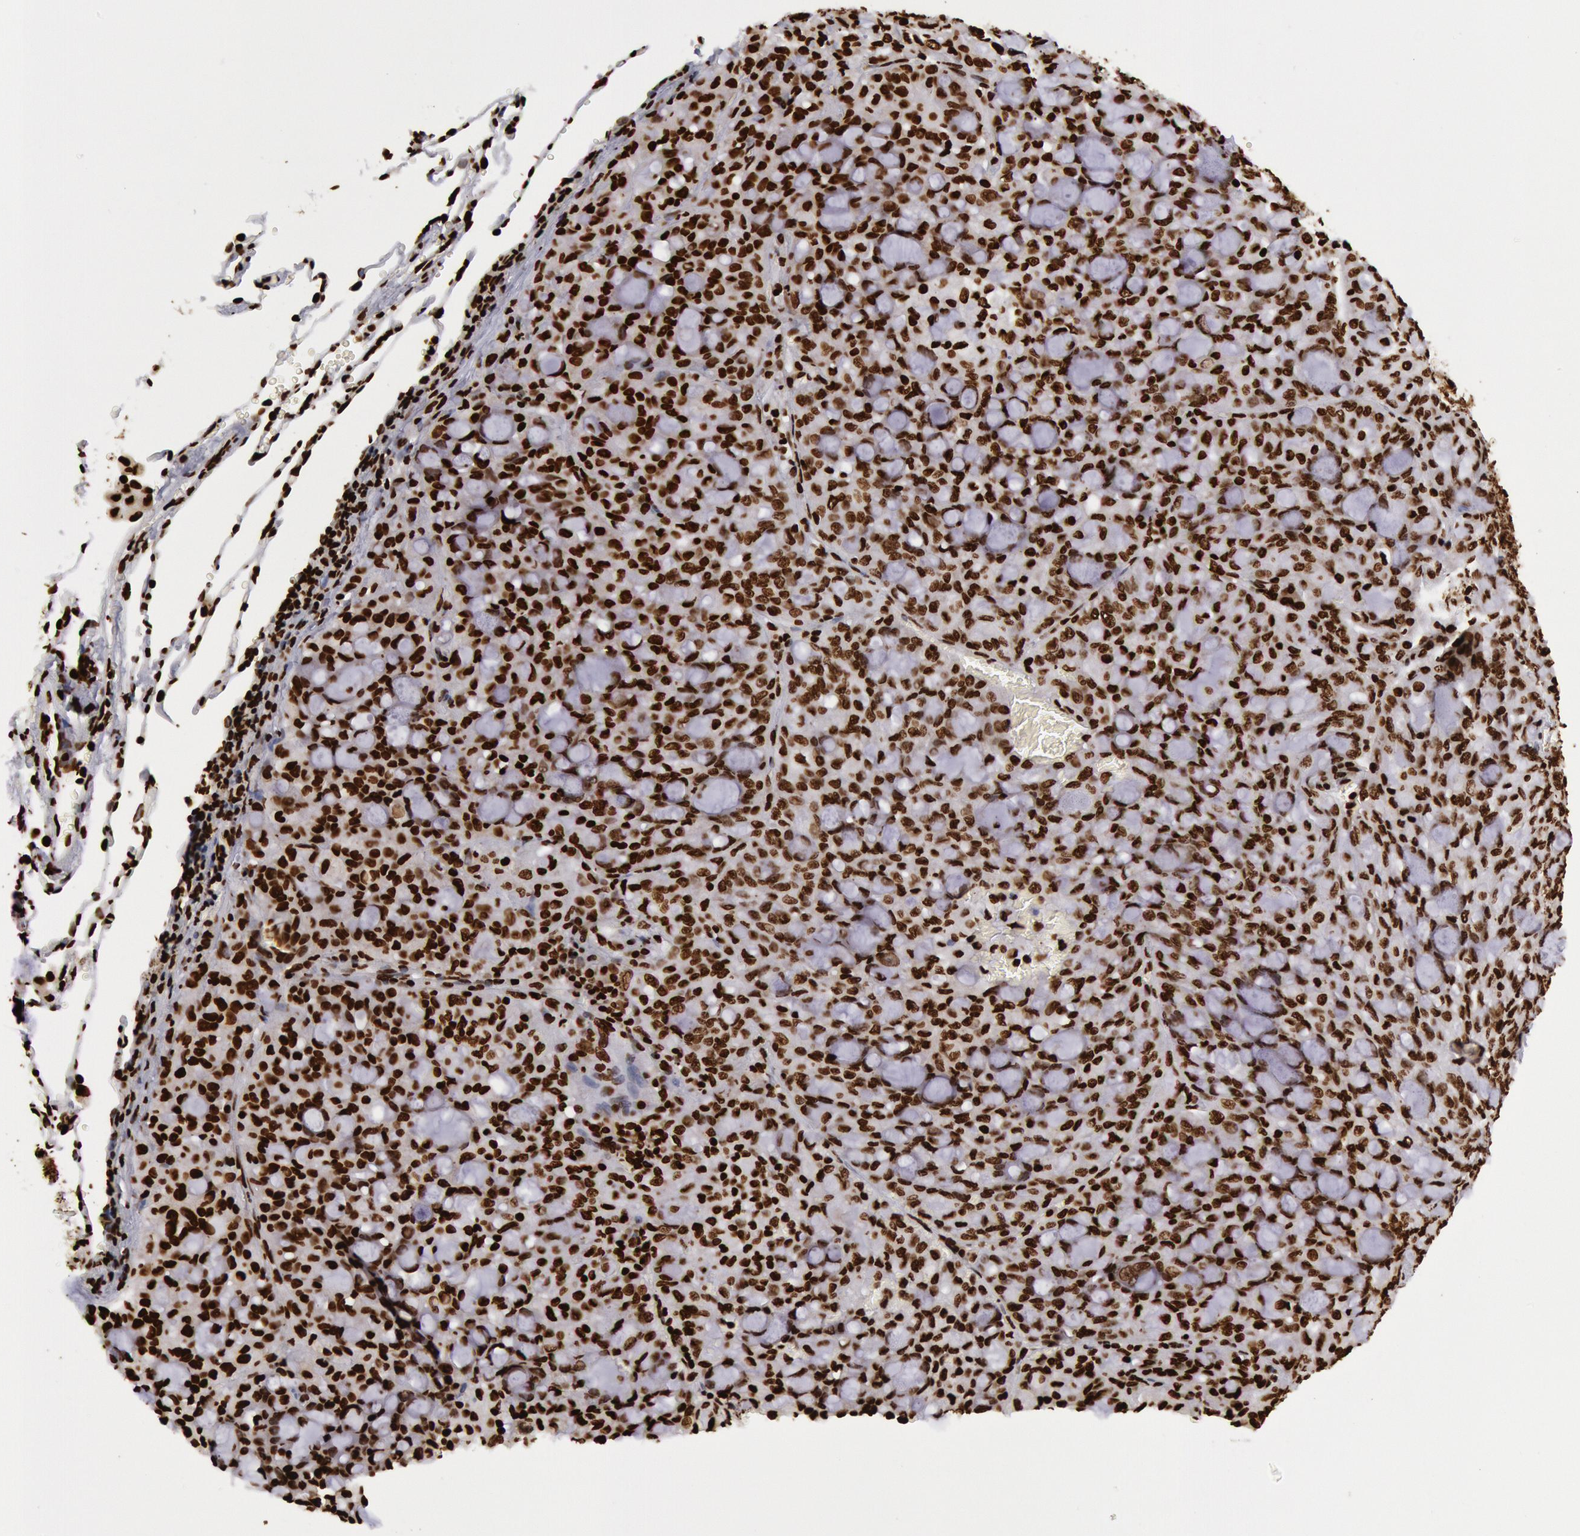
{"staining": {"intensity": "strong", "quantity": ">75%", "location": "nuclear"}, "tissue": "lung cancer", "cell_type": "Tumor cells", "image_type": "cancer", "snomed": [{"axis": "morphology", "description": "Adenocarcinoma, NOS"}, {"axis": "topography", "description": "Lung"}], "caption": "Protein staining reveals strong nuclear expression in about >75% of tumor cells in lung cancer (adenocarcinoma).", "gene": "H3-4", "patient": {"sex": "female", "age": 44}}